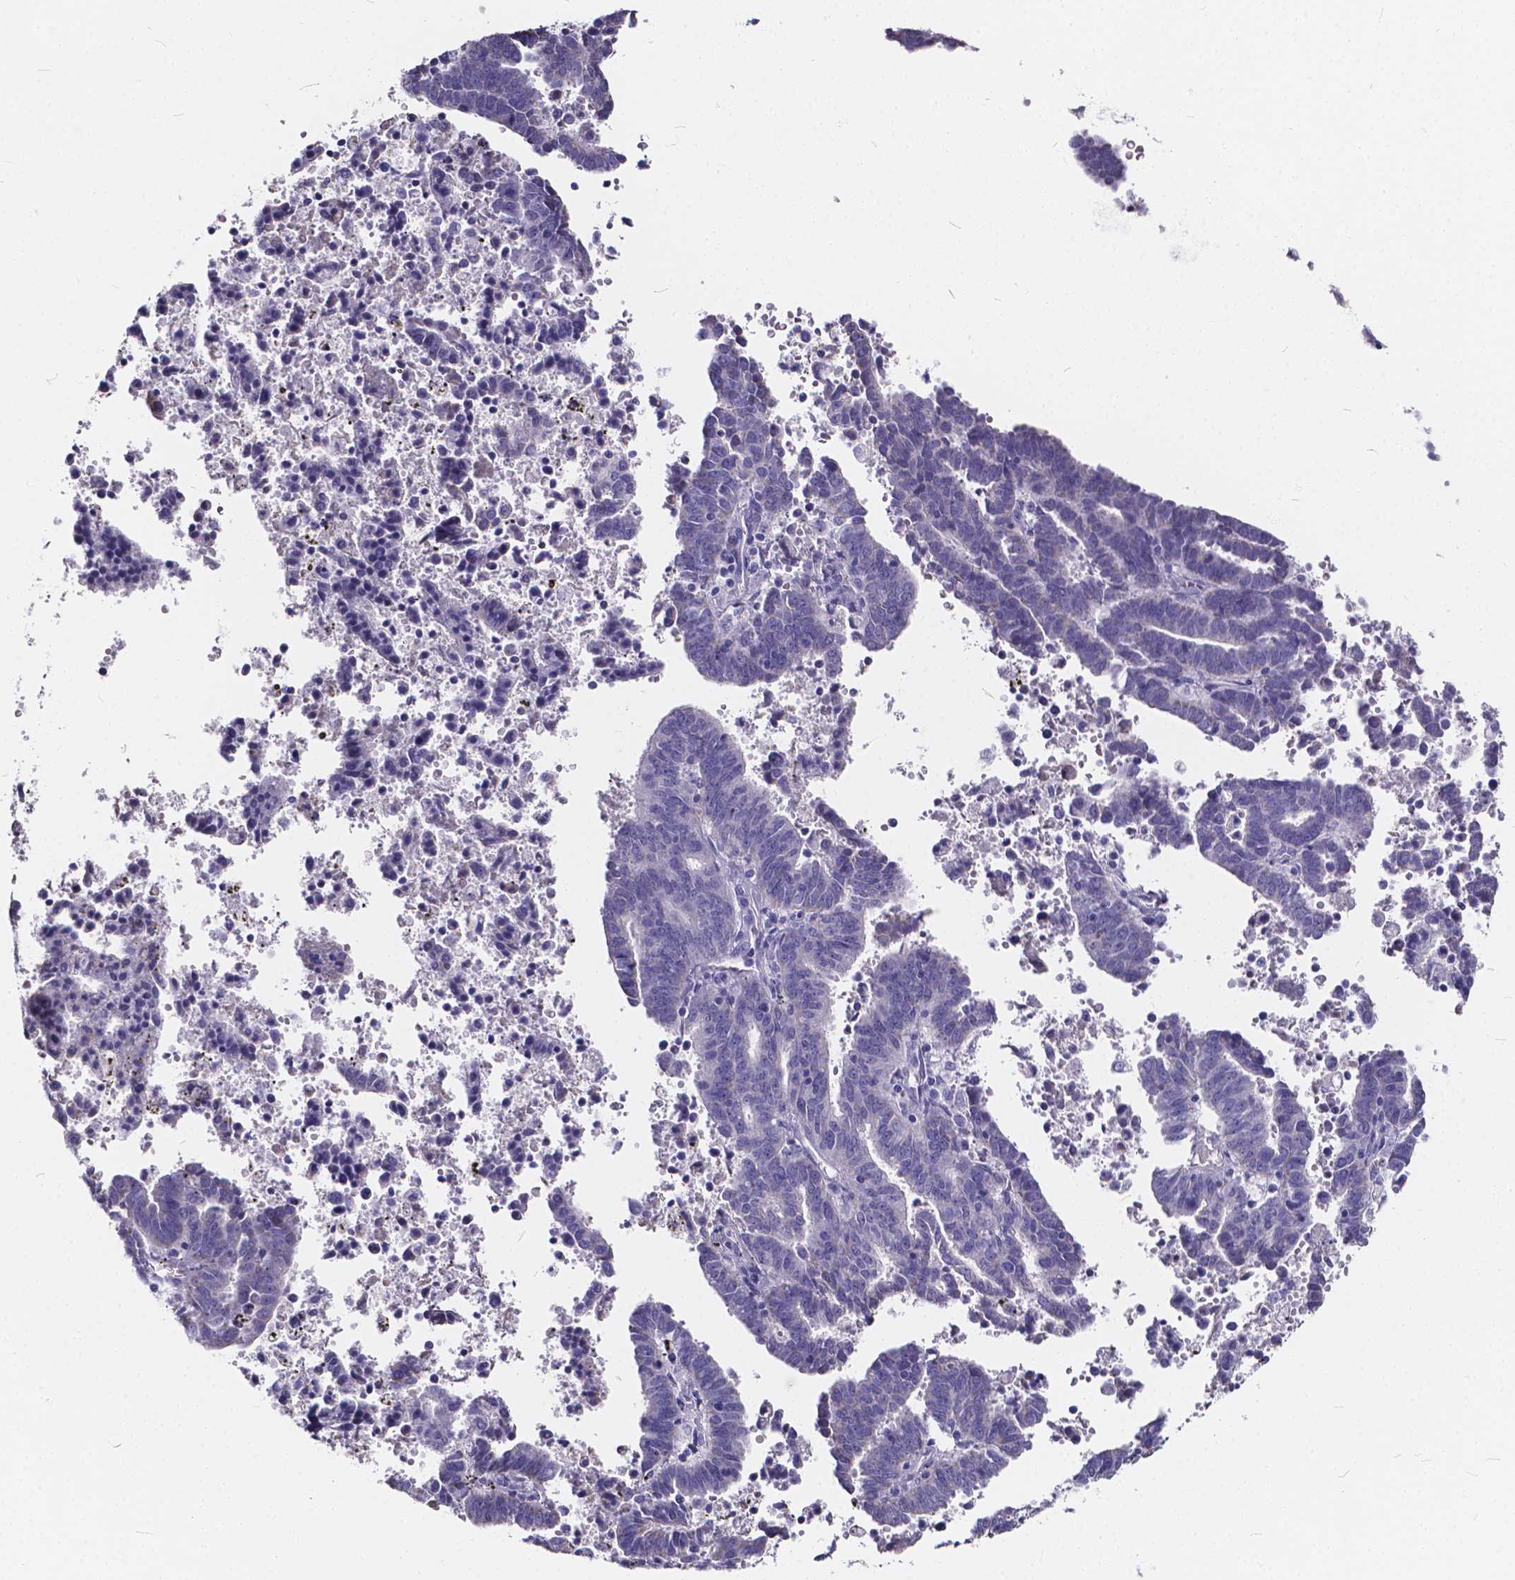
{"staining": {"intensity": "negative", "quantity": "none", "location": "none"}, "tissue": "endometrial cancer", "cell_type": "Tumor cells", "image_type": "cancer", "snomed": [{"axis": "morphology", "description": "Adenocarcinoma, NOS"}, {"axis": "topography", "description": "Uterus"}], "caption": "The photomicrograph shows no staining of tumor cells in adenocarcinoma (endometrial).", "gene": "SPEF2", "patient": {"sex": "female", "age": 83}}